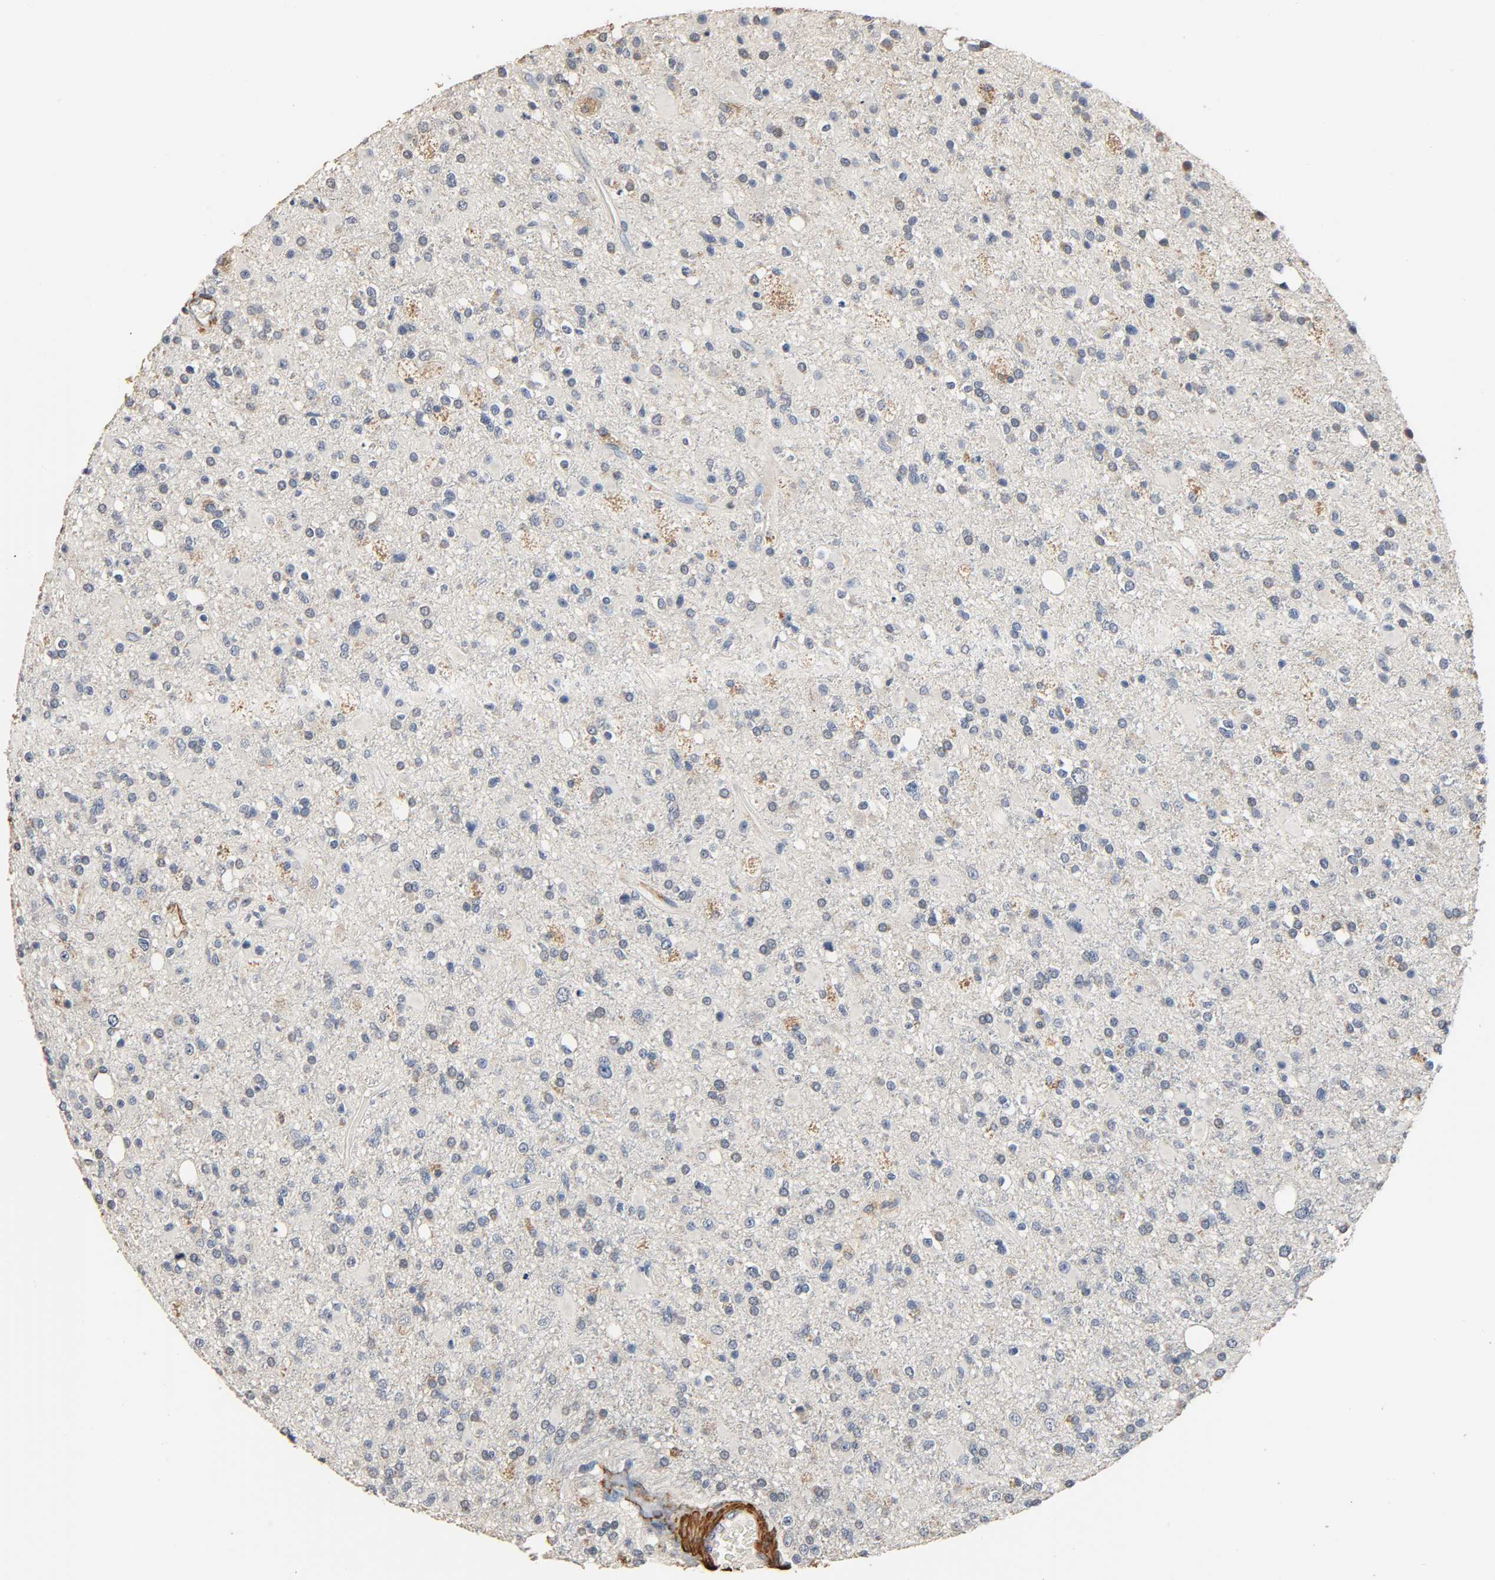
{"staining": {"intensity": "weak", "quantity": "25%-75%", "location": "cytoplasmic/membranous"}, "tissue": "glioma", "cell_type": "Tumor cells", "image_type": "cancer", "snomed": [{"axis": "morphology", "description": "Glioma, malignant, High grade"}, {"axis": "topography", "description": "Brain"}], "caption": "Human glioma stained with a protein marker shows weak staining in tumor cells.", "gene": "GSTA3", "patient": {"sex": "male", "age": 33}}